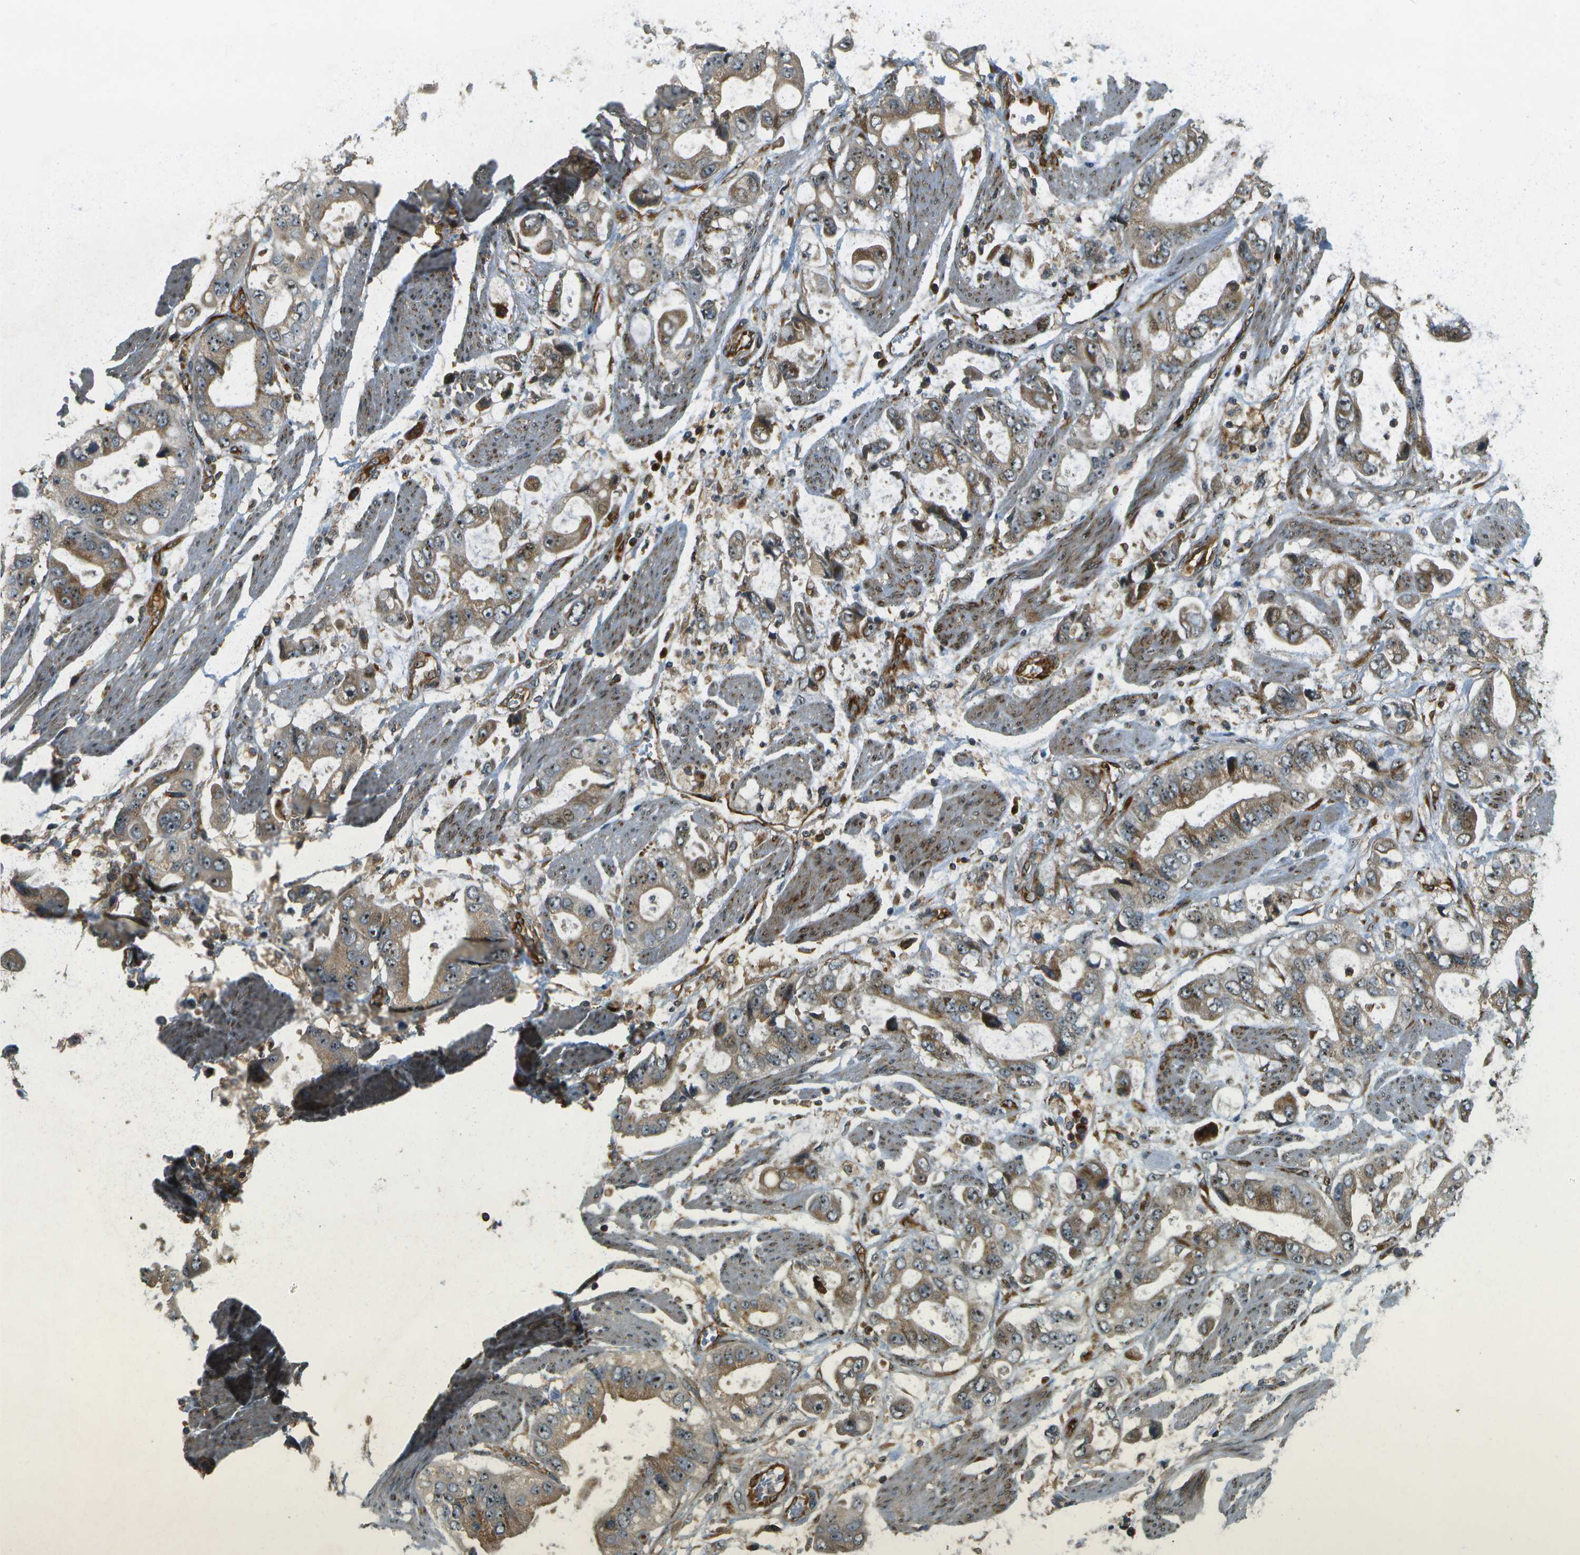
{"staining": {"intensity": "moderate", "quantity": ">75%", "location": "cytoplasmic/membranous,nuclear"}, "tissue": "stomach cancer", "cell_type": "Tumor cells", "image_type": "cancer", "snomed": [{"axis": "morphology", "description": "Normal tissue, NOS"}, {"axis": "morphology", "description": "Adenocarcinoma, NOS"}, {"axis": "topography", "description": "Stomach"}], "caption": "Immunohistochemistry histopathology image of neoplastic tissue: human stomach cancer (adenocarcinoma) stained using immunohistochemistry (IHC) displays medium levels of moderate protein expression localized specifically in the cytoplasmic/membranous and nuclear of tumor cells, appearing as a cytoplasmic/membranous and nuclear brown color.", "gene": "LRP12", "patient": {"sex": "male", "age": 62}}